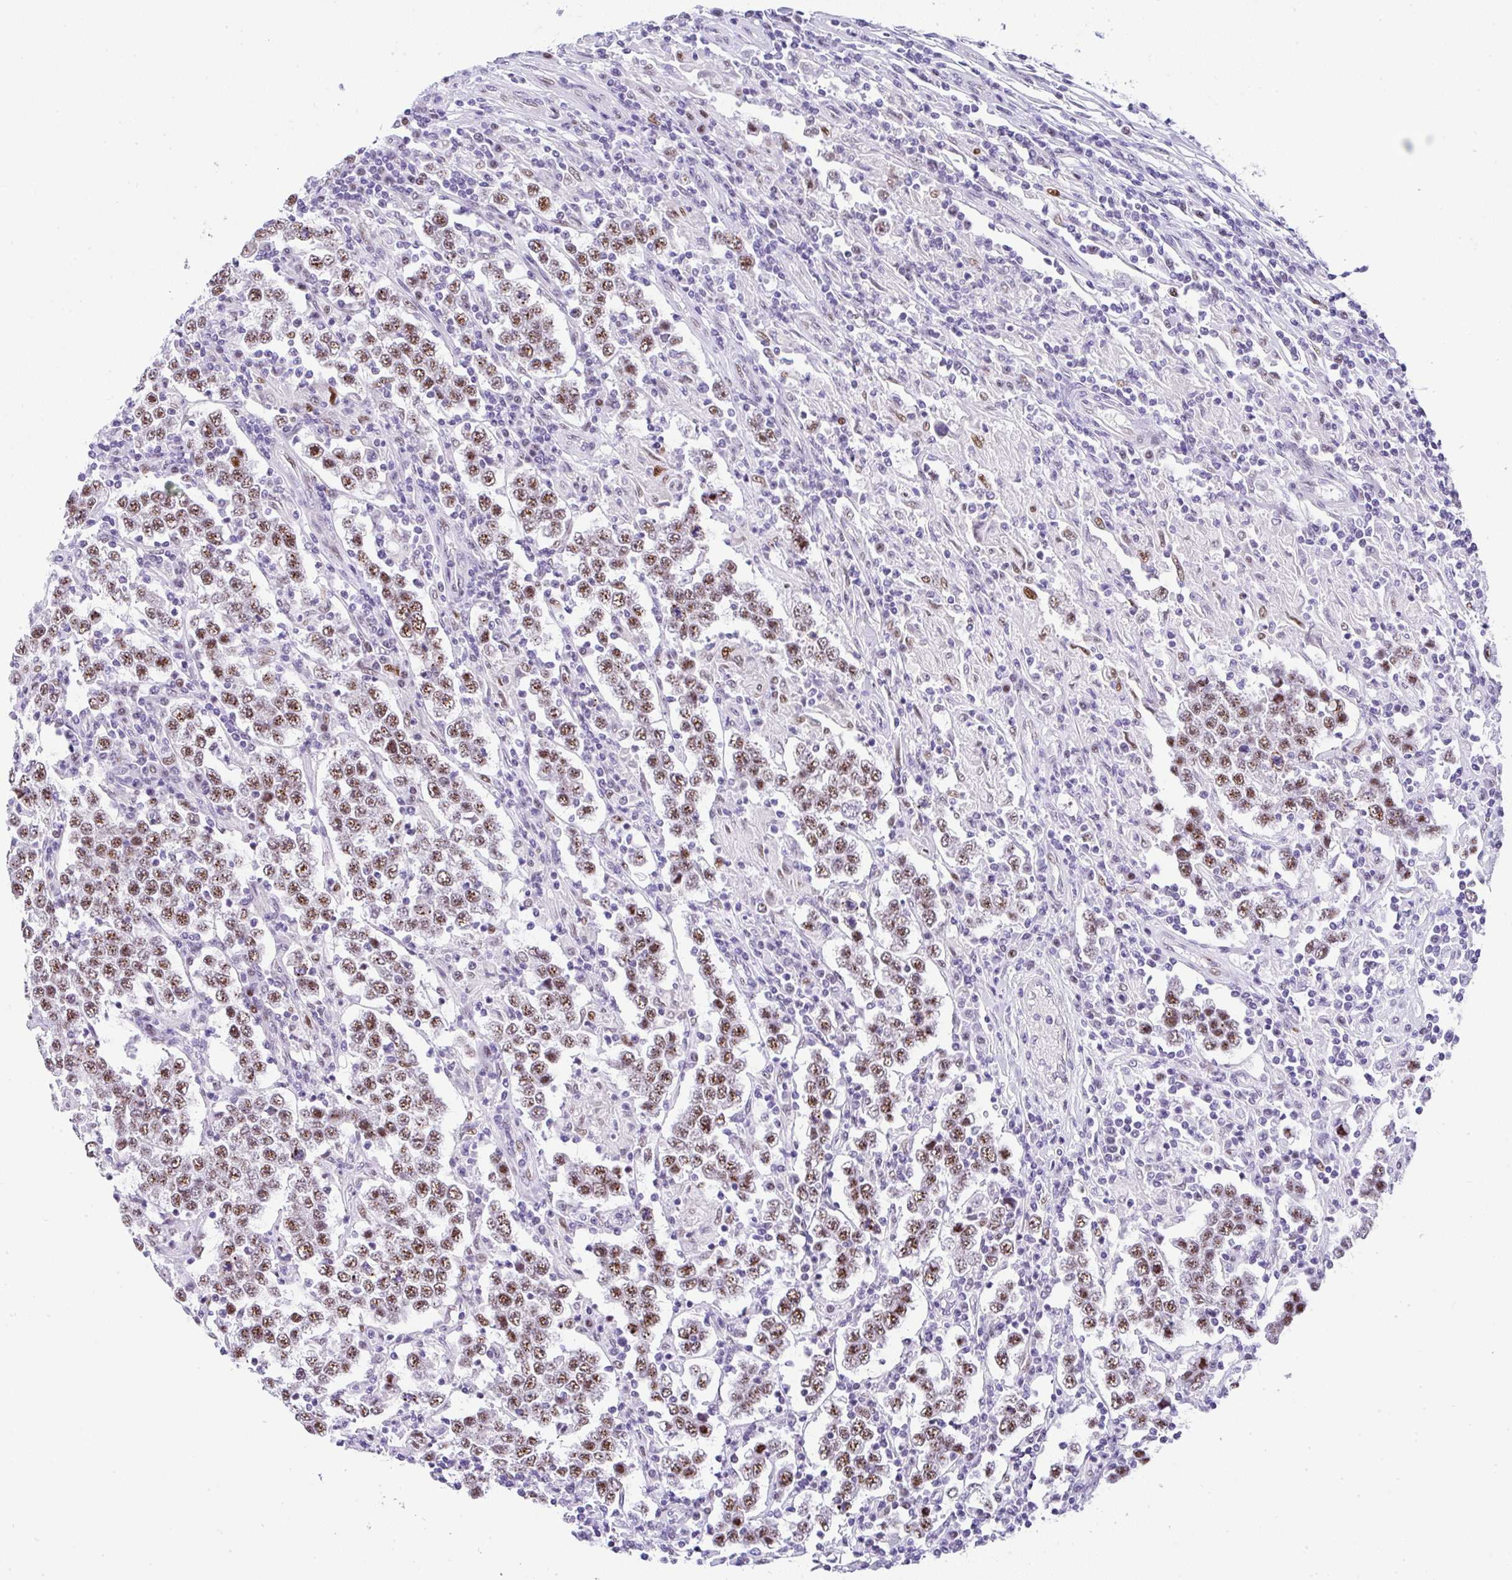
{"staining": {"intensity": "moderate", "quantity": ">75%", "location": "nuclear"}, "tissue": "testis cancer", "cell_type": "Tumor cells", "image_type": "cancer", "snomed": [{"axis": "morphology", "description": "Normal tissue, NOS"}, {"axis": "morphology", "description": "Urothelial carcinoma, High grade"}, {"axis": "morphology", "description": "Seminoma, NOS"}, {"axis": "morphology", "description": "Carcinoma, Embryonal, NOS"}, {"axis": "topography", "description": "Urinary bladder"}, {"axis": "topography", "description": "Testis"}], "caption": "Immunohistochemical staining of testis cancer shows moderate nuclear protein staining in approximately >75% of tumor cells. The staining was performed using DAB (3,3'-diaminobenzidine), with brown indicating positive protein expression. Nuclei are stained blue with hematoxylin.", "gene": "NR1D2", "patient": {"sex": "male", "age": 41}}